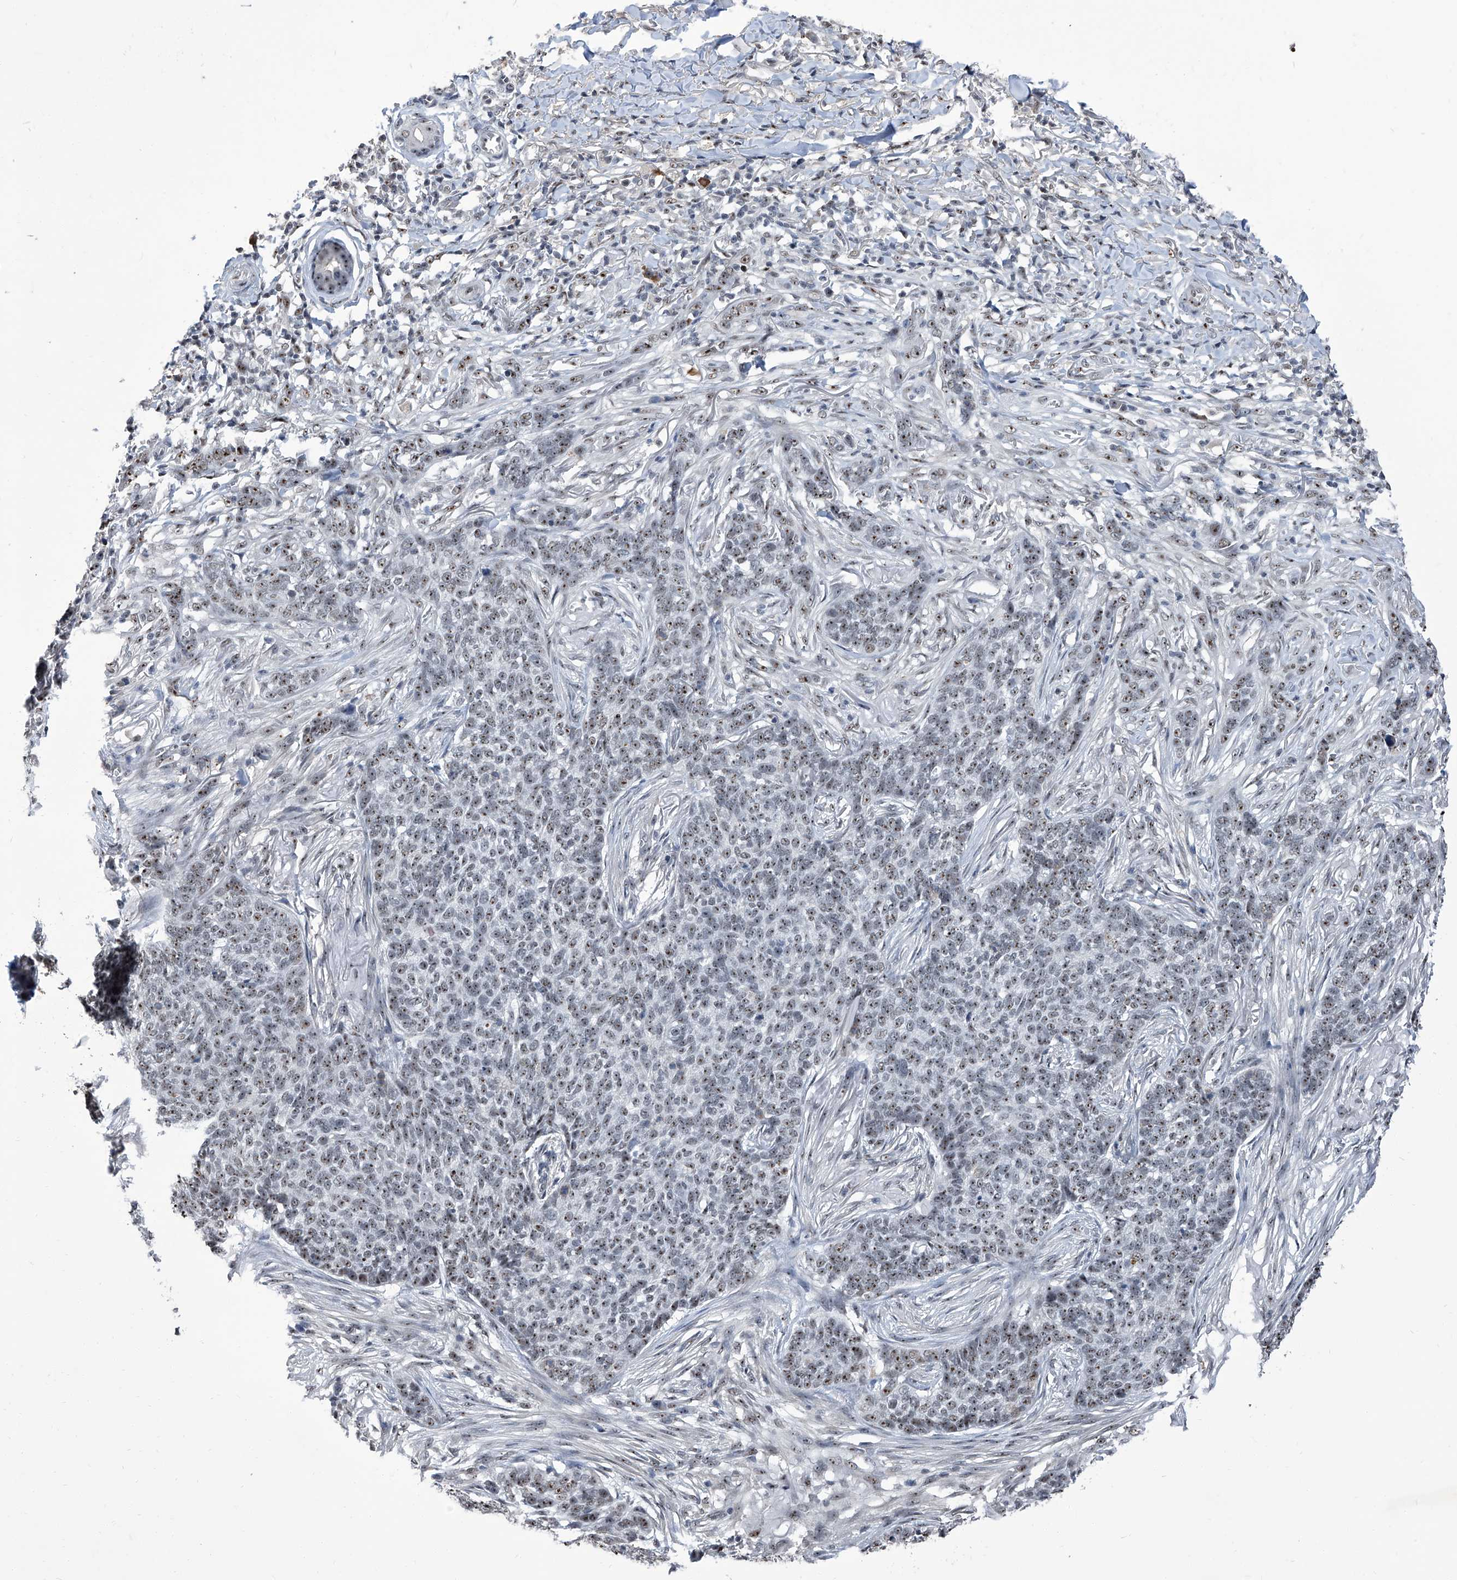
{"staining": {"intensity": "moderate", "quantity": ">75%", "location": "nuclear"}, "tissue": "skin cancer", "cell_type": "Tumor cells", "image_type": "cancer", "snomed": [{"axis": "morphology", "description": "Basal cell carcinoma"}, {"axis": "topography", "description": "Skin"}], "caption": "Protein staining by immunohistochemistry (IHC) shows moderate nuclear staining in approximately >75% of tumor cells in basal cell carcinoma (skin).", "gene": "CMTR1", "patient": {"sex": "male", "age": 85}}